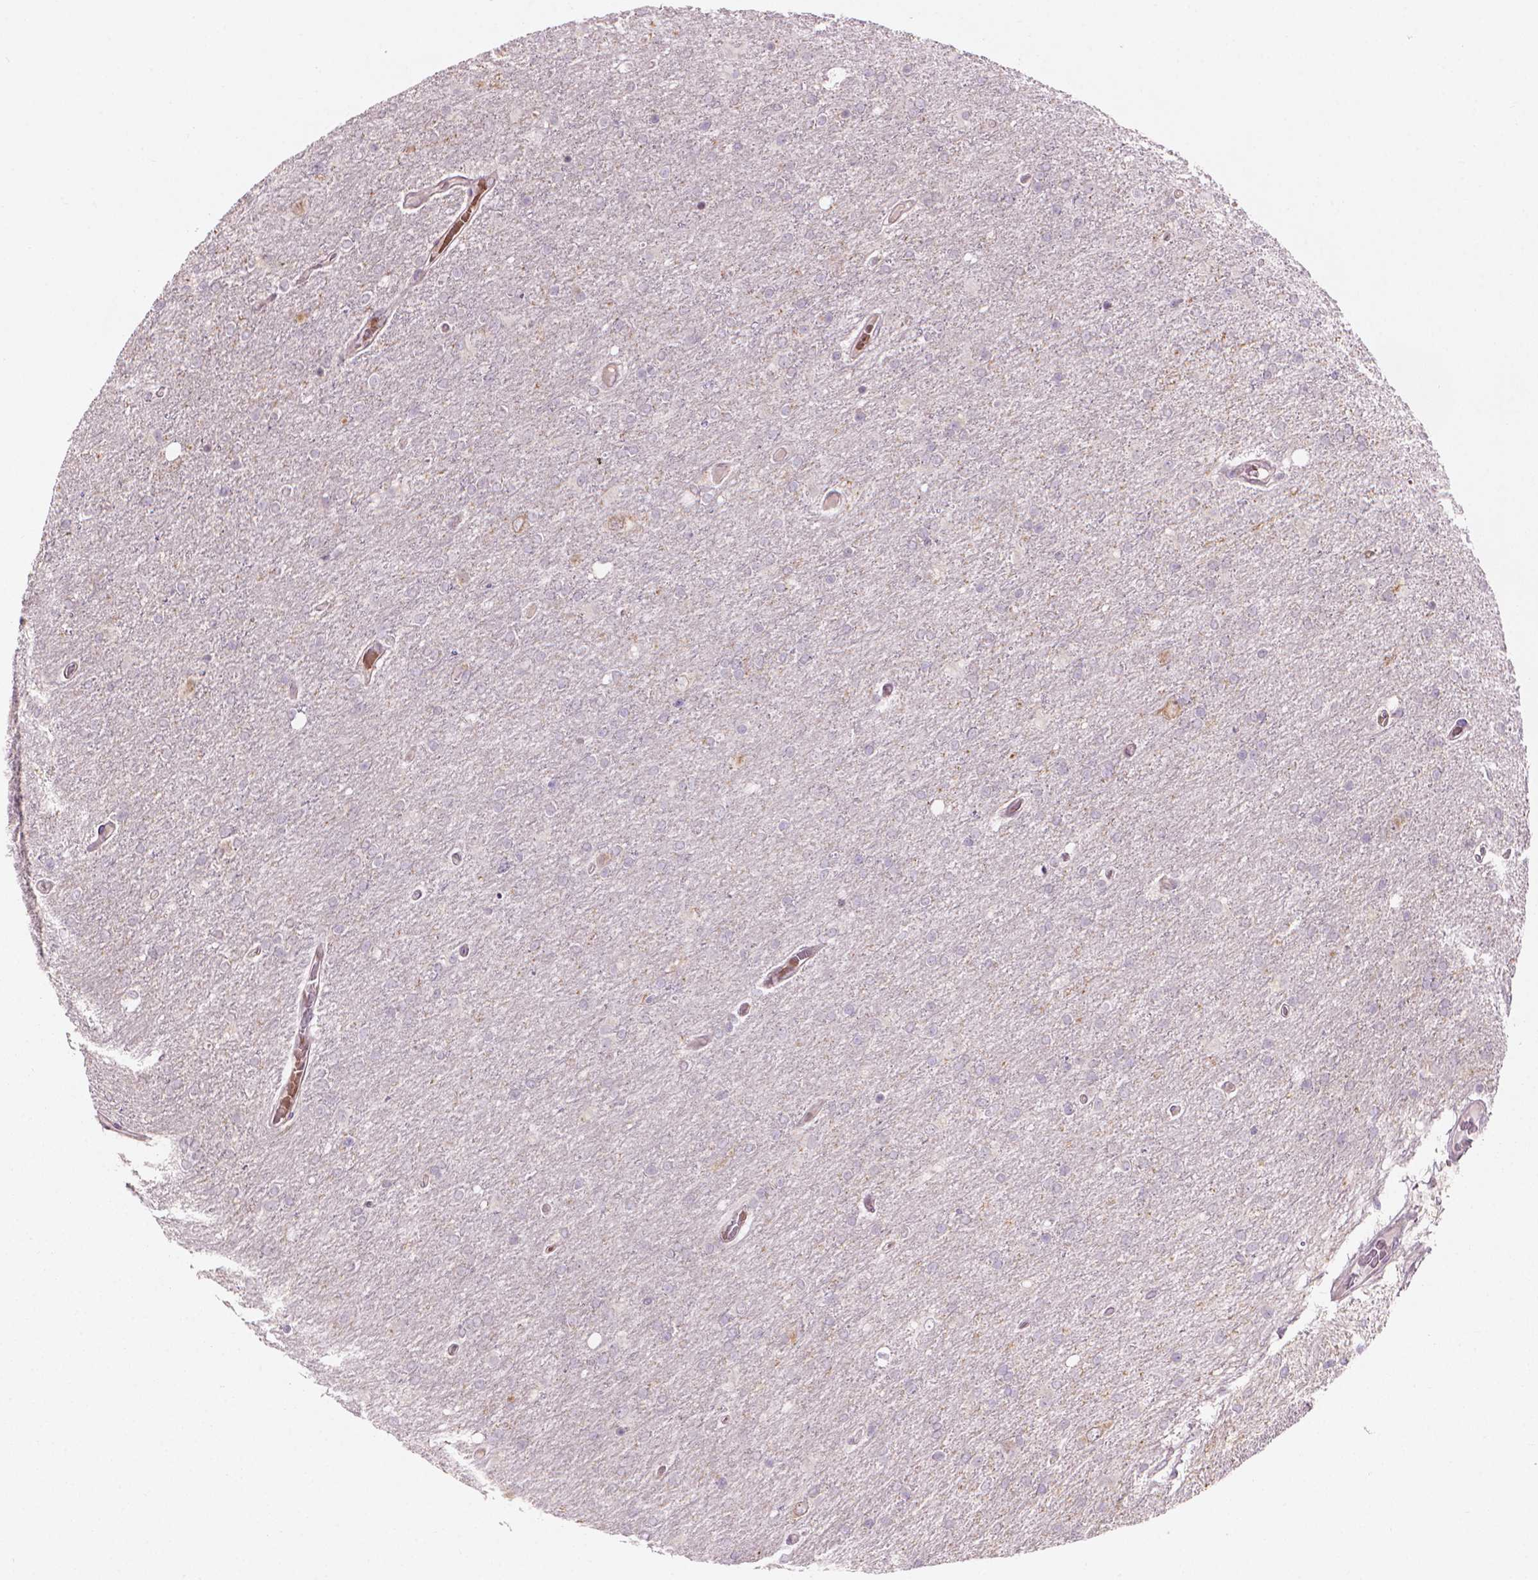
{"staining": {"intensity": "negative", "quantity": "none", "location": "none"}, "tissue": "glioma", "cell_type": "Tumor cells", "image_type": "cancer", "snomed": [{"axis": "morphology", "description": "Glioma, malignant, High grade"}, {"axis": "topography", "description": "Cerebral cortex"}], "caption": "Immunohistochemistry photomicrograph of human glioma stained for a protein (brown), which shows no positivity in tumor cells.", "gene": "IFFO1", "patient": {"sex": "male", "age": 70}}